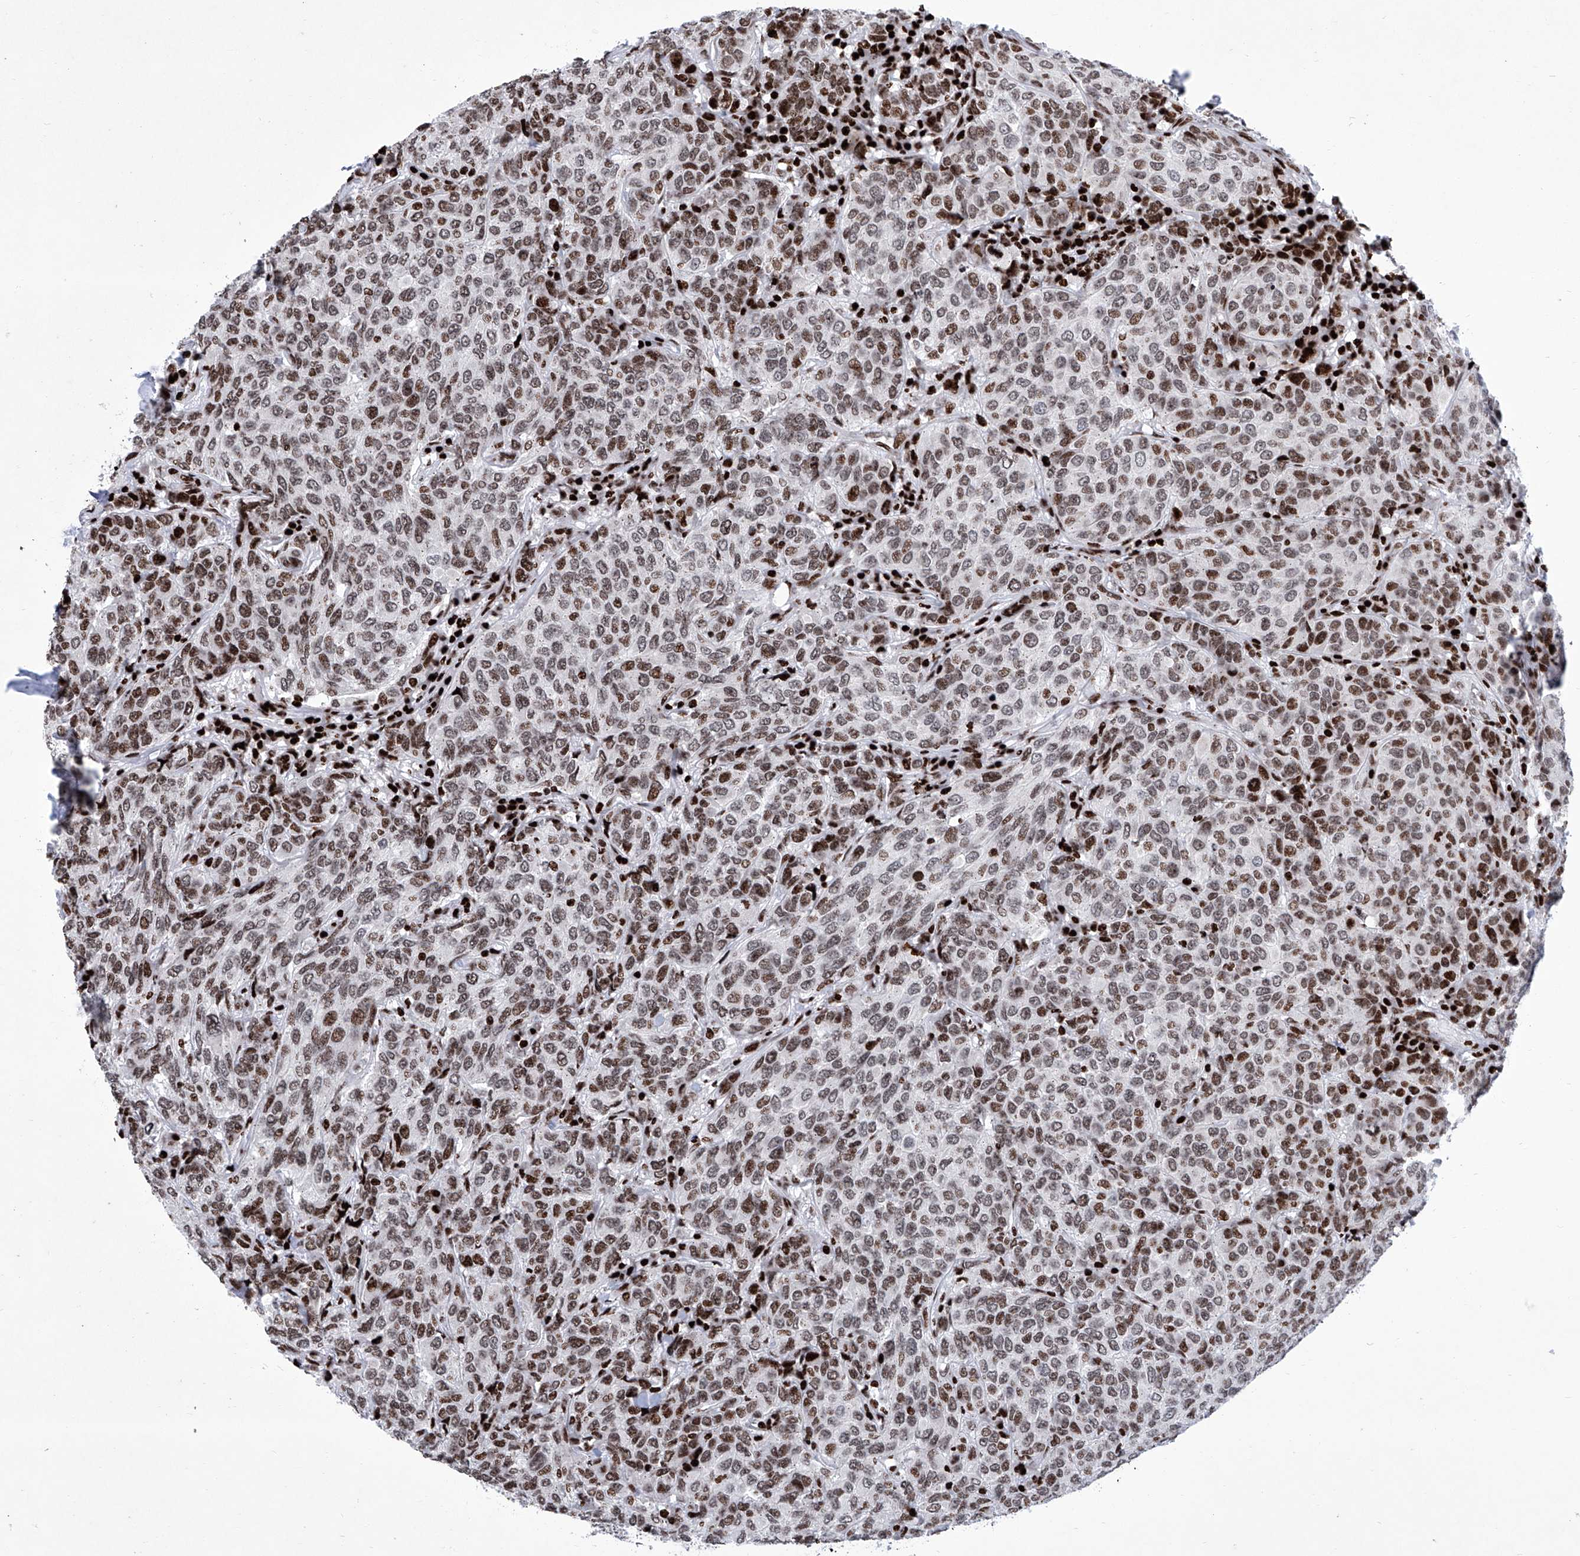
{"staining": {"intensity": "moderate", "quantity": ">75%", "location": "nuclear"}, "tissue": "breast cancer", "cell_type": "Tumor cells", "image_type": "cancer", "snomed": [{"axis": "morphology", "description": "Duct carcinoma"}, {"axis": "topography", "description": "Breast"}], "caption": "Tumor cells reveal moderate nuclear staining in approximately >75% of cells in invasive ductal carcinoma (breast). The protein of interest is shown in brown color, while the nuclei are stained blue.", "gene": "HEY2", "patient": {"sex": "female", "age": 55}}